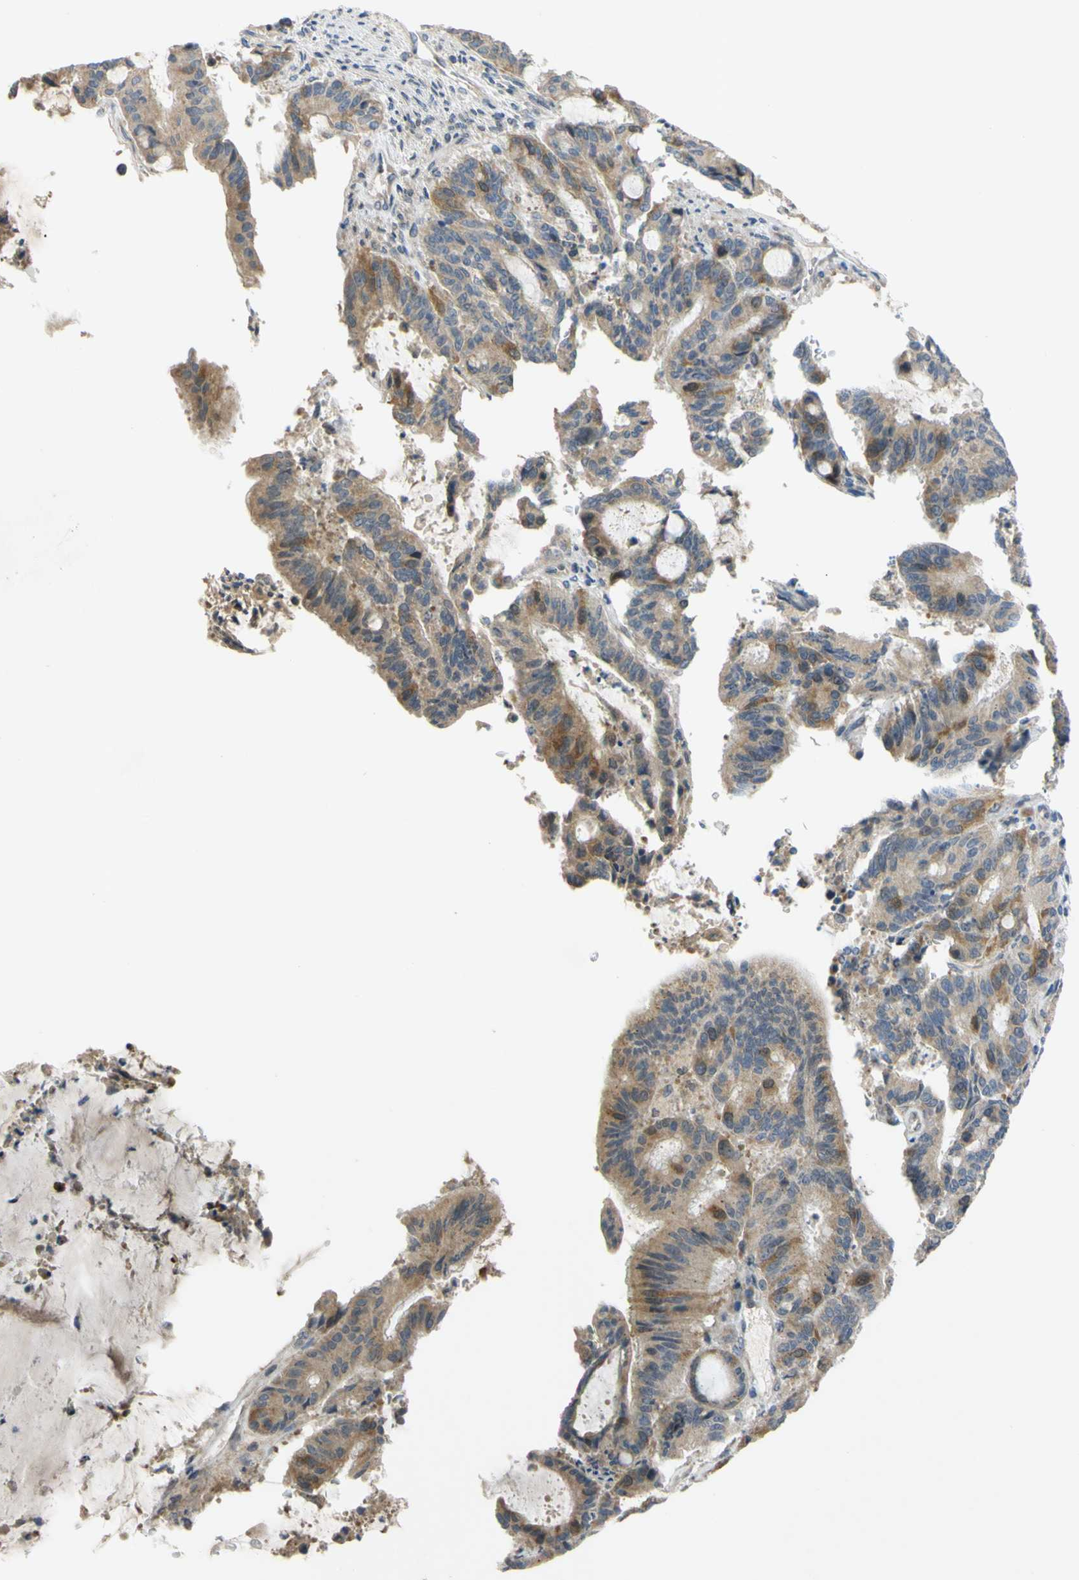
{"staining": {"intensity": "moderate", "quantity": ">75%", "location": "cytoplasmic/membranous"}, "tissue": "liver cancer", "cell_type": "Tumor cells", "image_type": "cancer", "snomed": [{"axis": "morphology", "description": "Cholangiocarcinoma"}, {"axis": "topography", "description": "Liver"}], "caption": "Cholangiocarcinoma (liver) stained with DAB immunohistochemistry demonstrates medium levels of moderate cytoplasmic/membranous positivity in approximately >75% of tumor cells.", "gene": "CCNB2", "patient": {"sex": "female", "age": 73}}